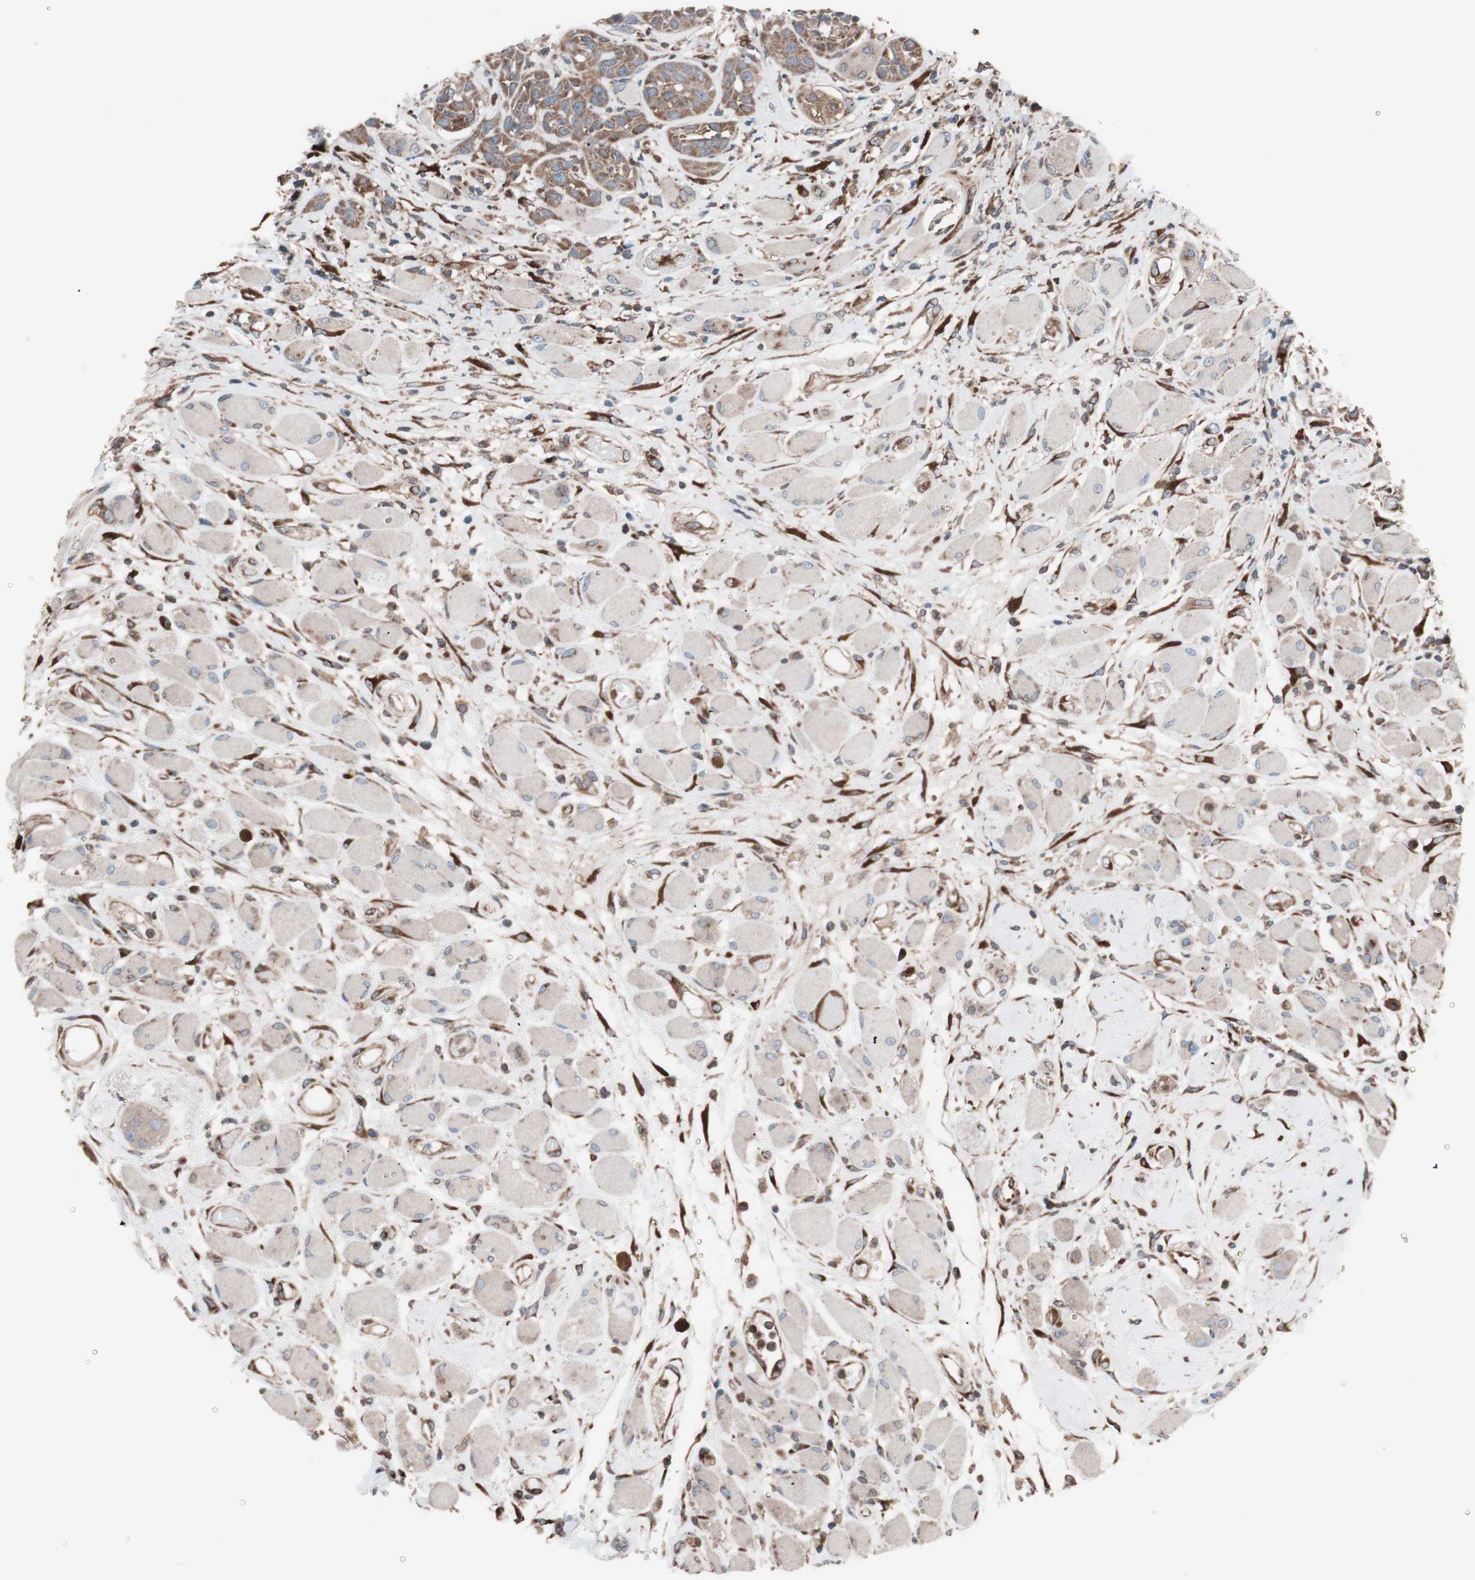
{"staining": {"intensity": "moderate", "quantity": ">75%", "location": "cytoplasmic/membranous"}, "tissue": "head and neck cancer", "cell_type": "Tumor cells", "image_type": "cancer", "snomed": [{"axis": "morphology", "description": "Squamous cell carcinoma, NOS"}, {"axis": "topography", "description": "Head-Neck"}], "caption": "The image exhibits a brown stain indicating the presence of a protein in the cytoplasmic/membranous of tumor cells in squamous cell carcinoma (head and neck). The protein is shown in brown color, while the nuclei are stained blue.", "gene": "SEC31A", "patient": {"sex": "male", "age": 62}}